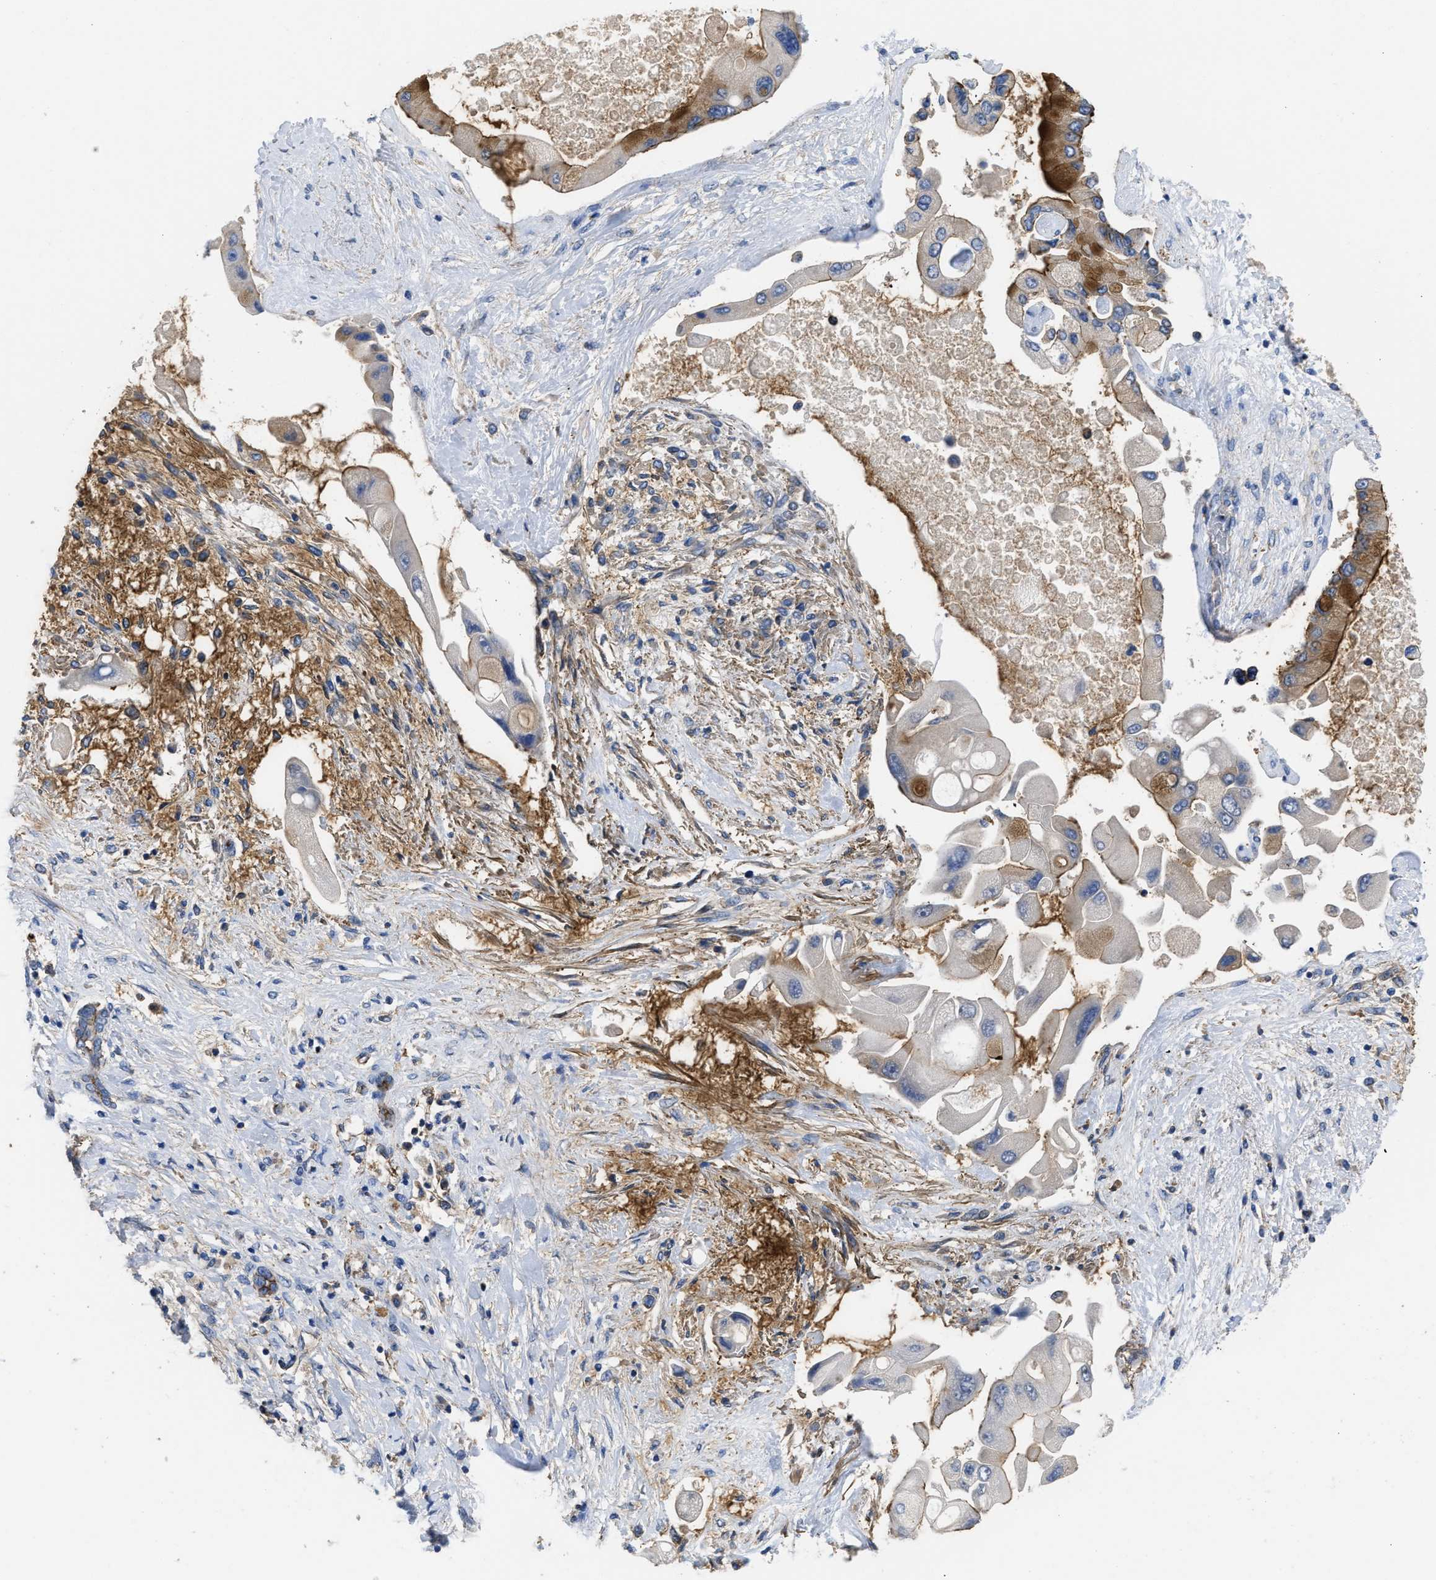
{"staining": {"intensity": "weak", "quantity": "25%-75%", "location": "cytoplasmic/membranous"}, "tissue": "liver cancer", "cell_type": "Tumor cells", "image_type": "cancer", "snomed": [{"axis": "morphology", "description": "Cholangiocarcinoma"}, {"axis": "topography", "description": "Liver"}], "caption": "Immunohistochemistry photomicrograph of human liver cholangiocarcinoma stained for a protein (brown), which displays low levels of weak cytoplasmic/membranous positivity in approximately 25%-75% of tumor cells.", "gene": "USP4", "patient": {"sex": "male", "age": 50}}